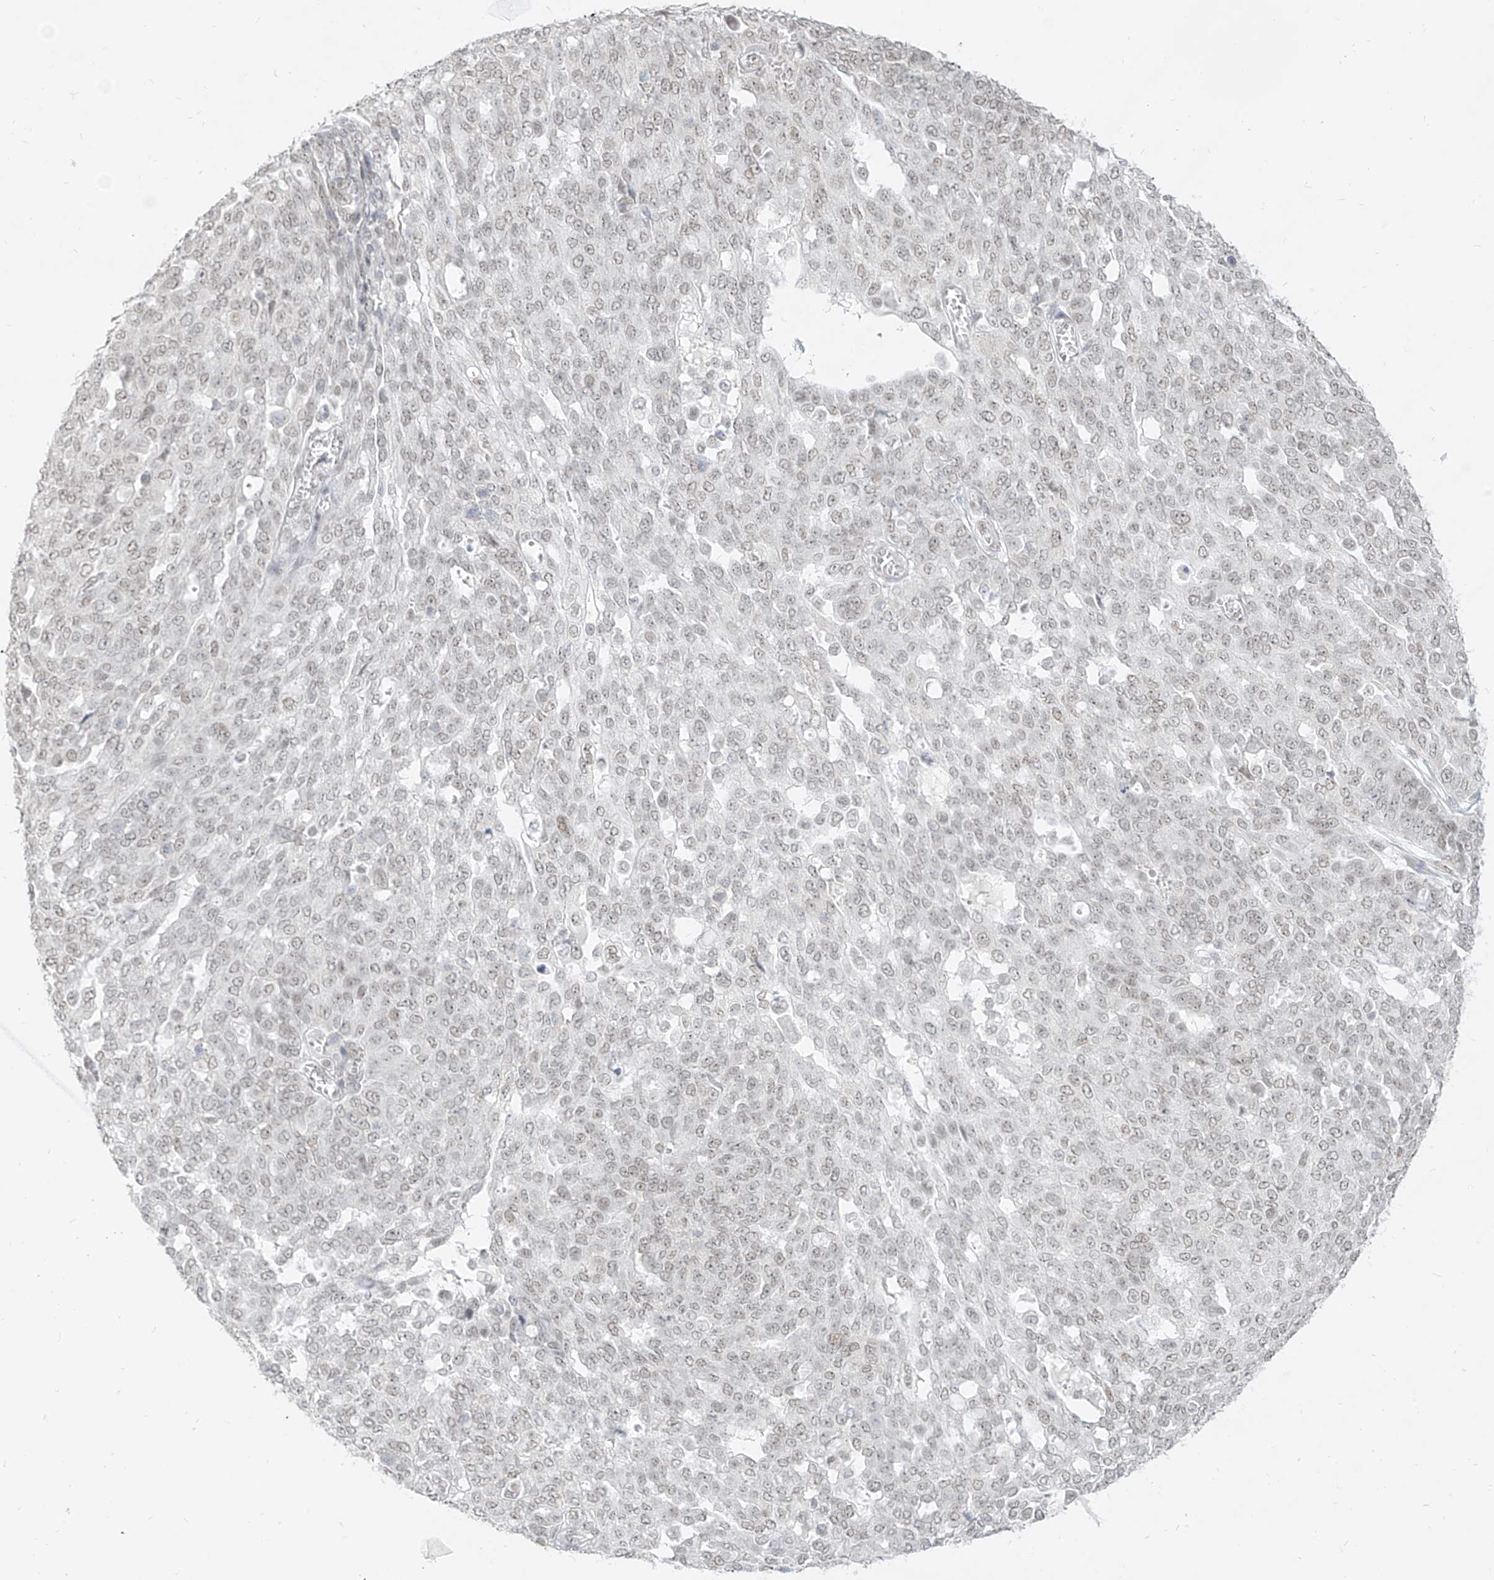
{"staining": {"intensity": "weak", "quantity": "<25%", "location": "nuclear"}, "tissue": "ovarian cancer", "cell_type": "Tumor cells", "image_type": "cancer", "snomed": [{"axis": "morphology", "description": "Cystadenocarcinoma, serous, NOS"}, {"axis": "topography", "description": "Soft tissue"}, {"axis": "topography", "description": "Ovary"}], "caption": "Serous cystadenocarcinoma (ovarian) stained for a protein using IHC reveals no expression tumor cells.", "gene": "SUPT5H", "patient": {"sex": "female", "age": 57}}